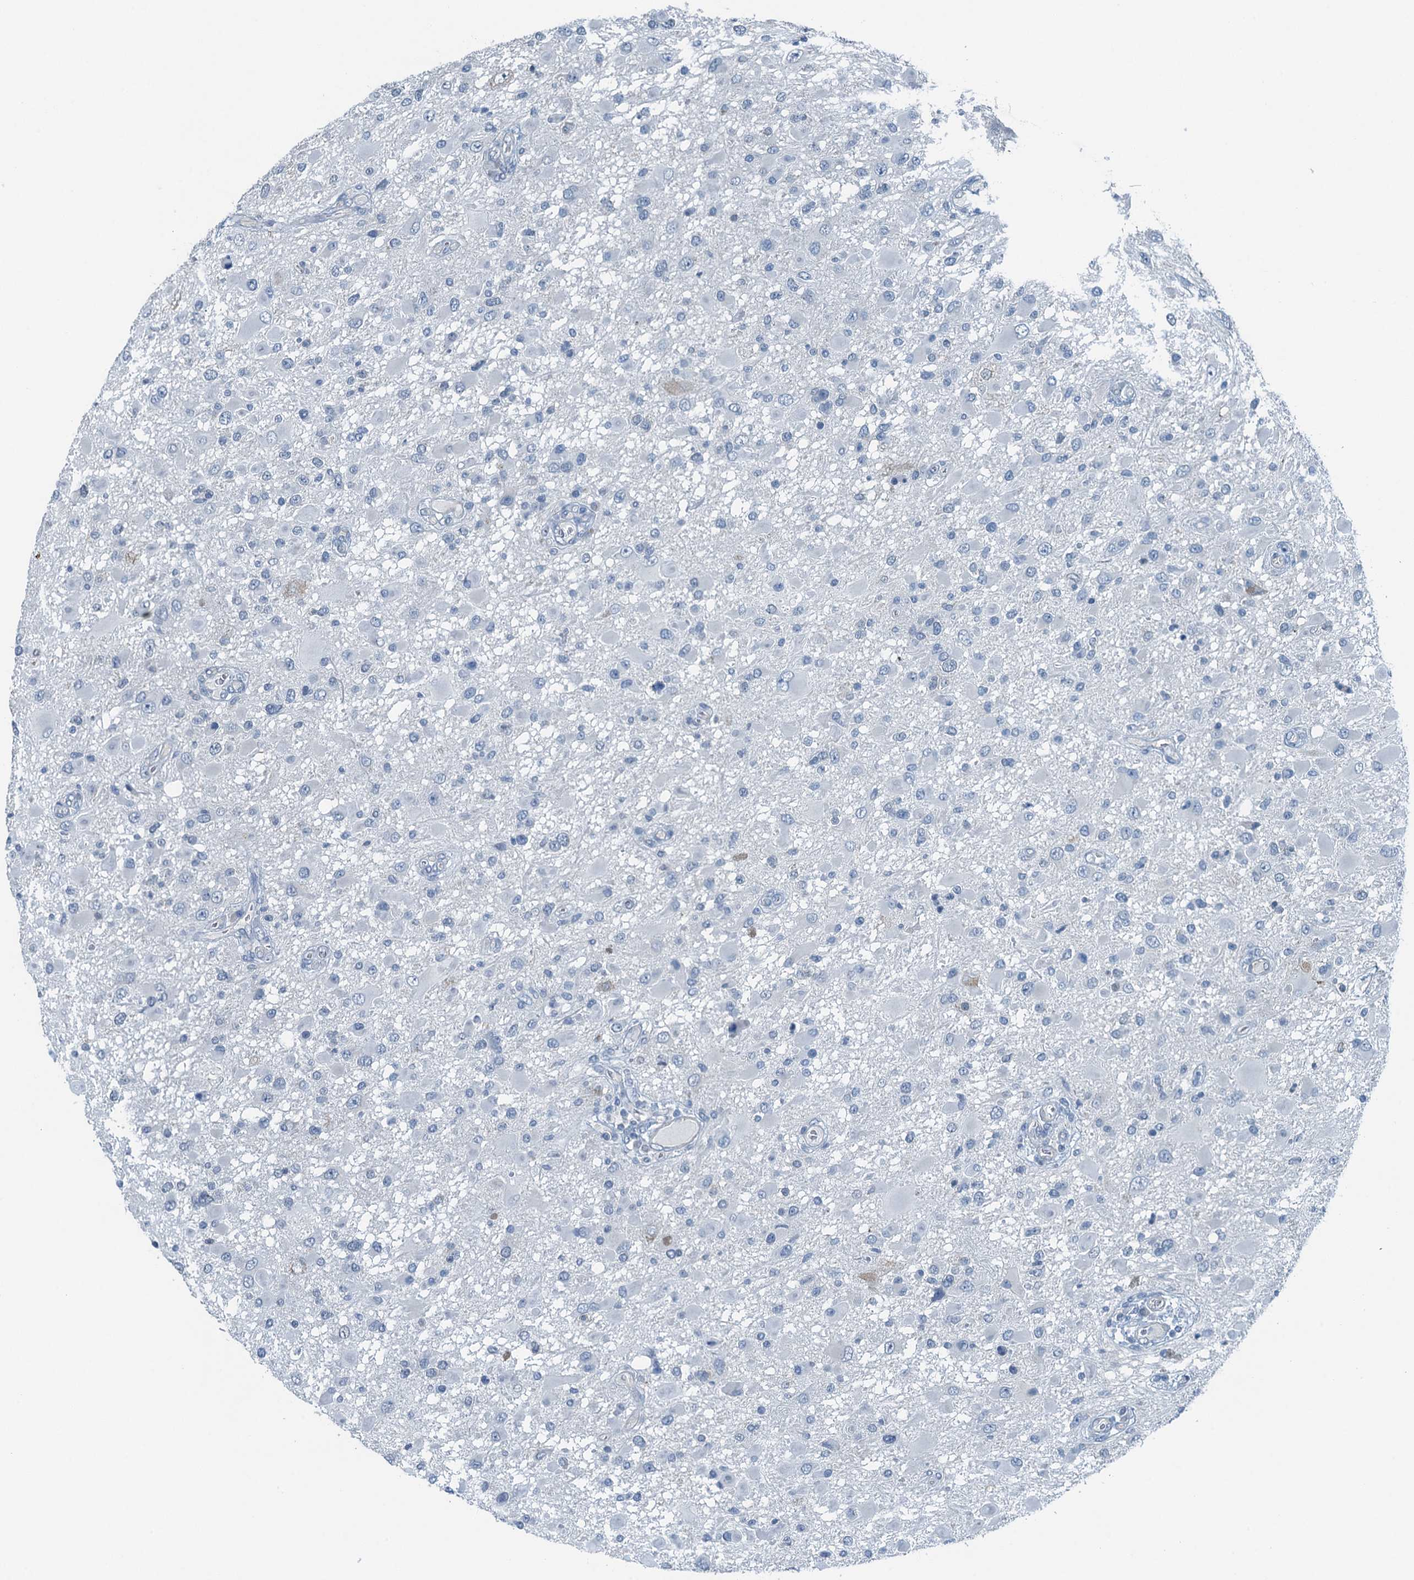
{"staining": {"intensity": "negative", "quantity": "none", "location": "none"}, "tissue": "glioma", "cell_type": "Tumor cells", "image_type": "cancer", "snomed": [{"axis": "morphology", "description": "Glioma, malignant, High grade"}, {"axis": "topography", "description": "Brain"}], "caption": "IHC photomicrograph of neoplastic tissue: human malignant high-grade glioma stained with DAB (3,3'-diaminobenzidine) demonstrates no significant protein positivity in tumor cells.", "gene": "GFOD2", "patient": {"sex": "male", "age": 53}}